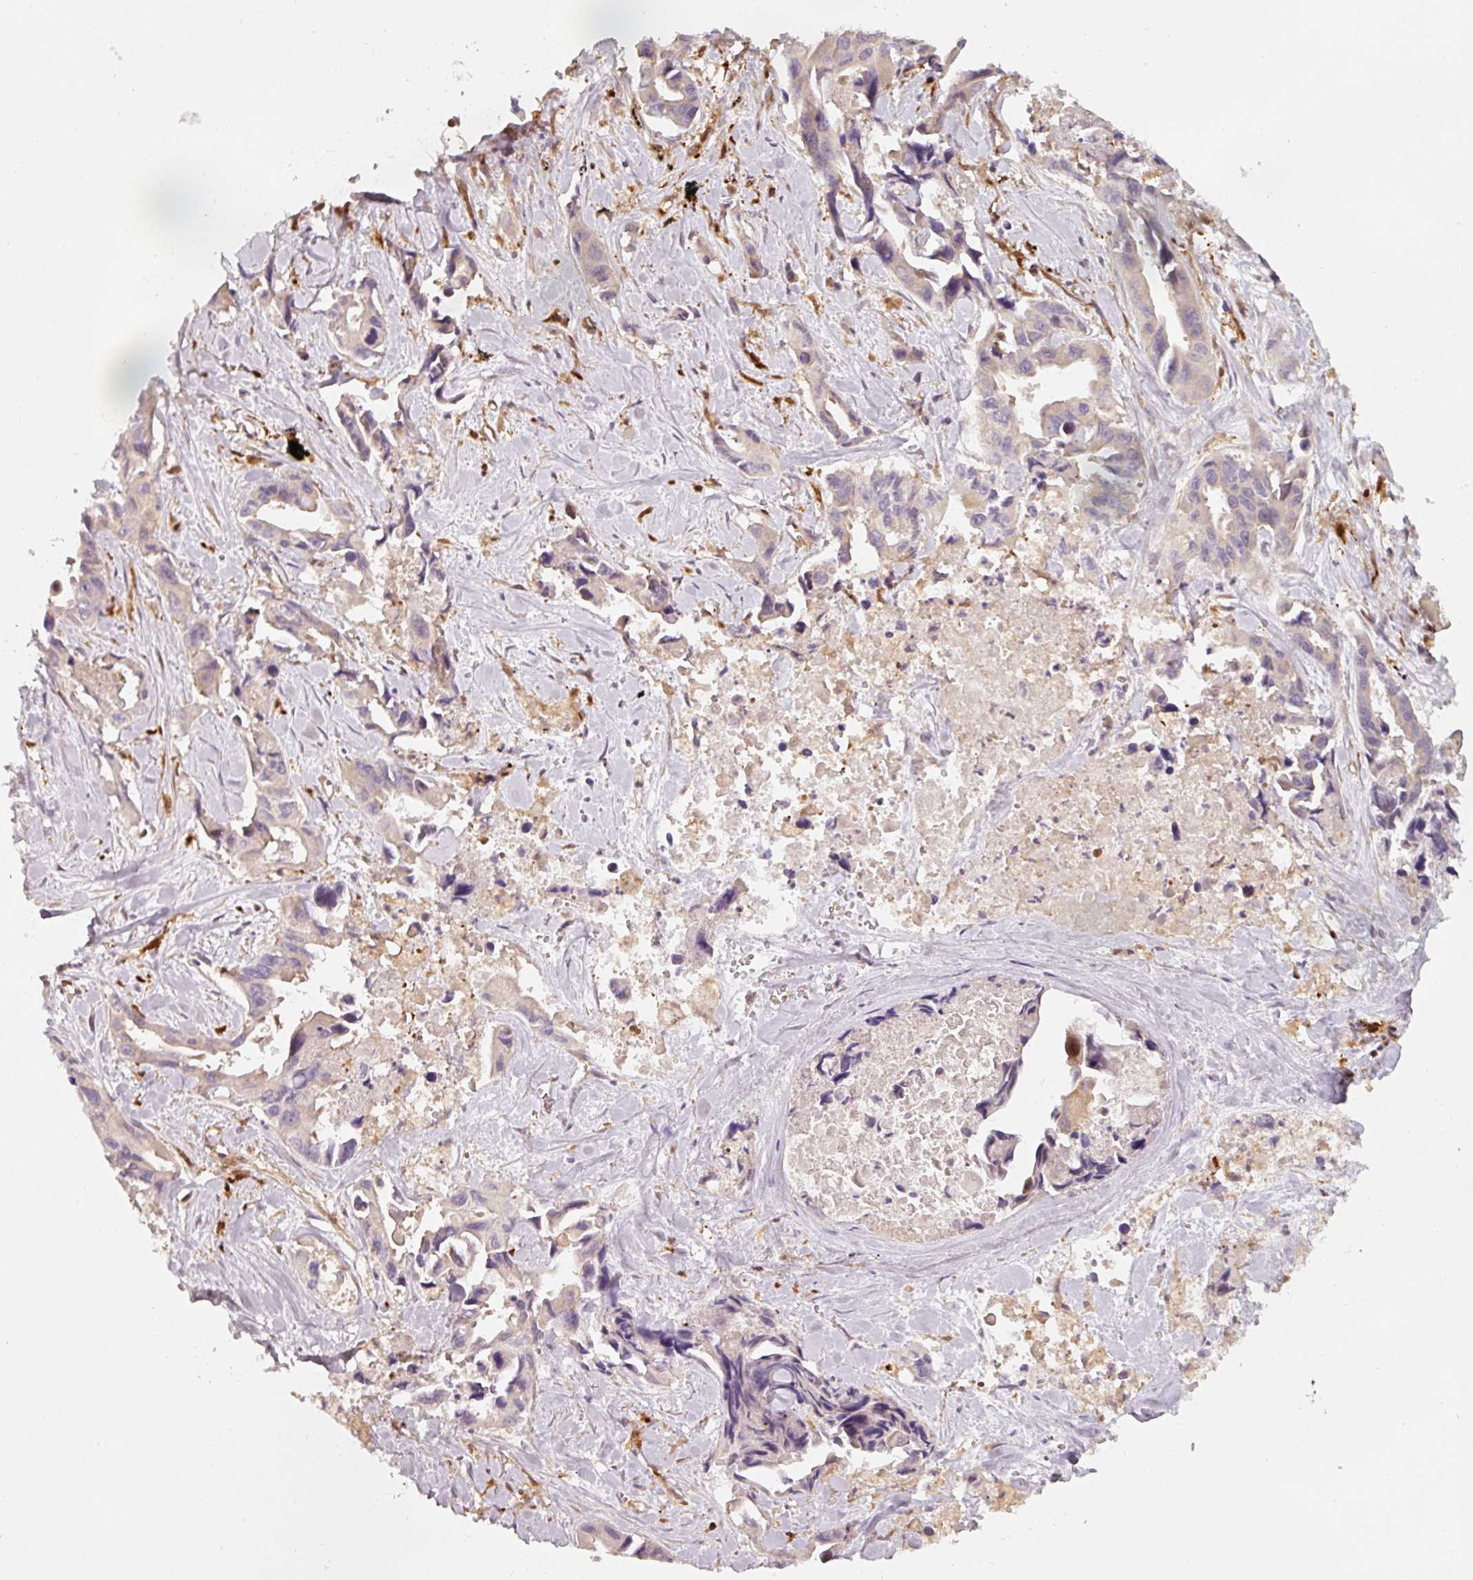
{"staining": {"intensity": "negative", "quantity": "none", "location": "none"}, "tissue": "lung cancer", "cell_type": "Tumor cells", "image_type": "cancer", "snomed": [{"axis": "morphology", "description": "Adenocarcinoma, NOS"}, {"axis": "topography", "description": "Lung"}], "caption": "High power microscopy micrograph of an IHC photomicrograph of lung adenocarcinoma, revealing no significant positivity in tumor cells. (DAB IHC, high magnification).", "gene": "IQGAP2", "patient": {"sex": "male", "age": 64}}